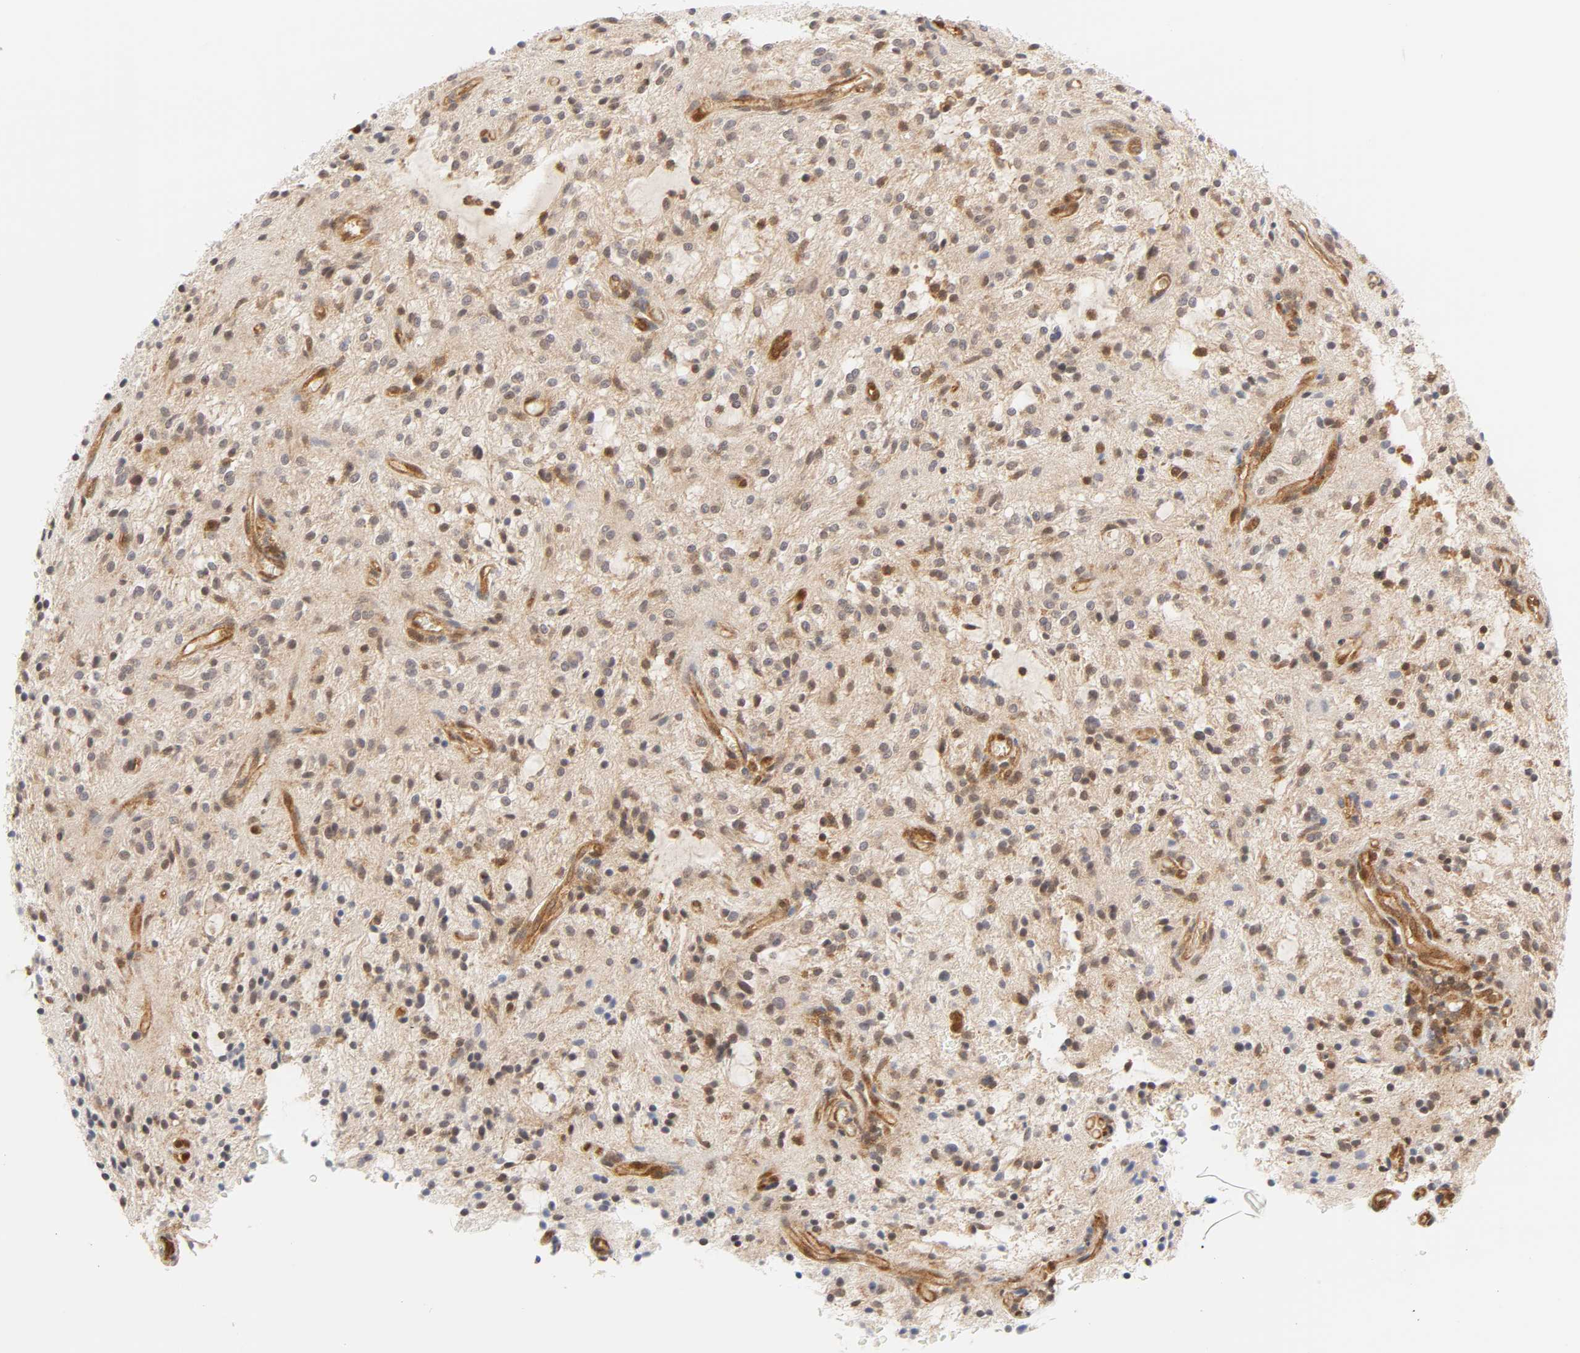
{"staining": {"intensity": "weak", "quantity": ">75%", "location": "cytoplasmic/membranous,nuclear"}, "tissue": "glioma", "cell_type": "Tumor cells", "image_type": "cancer", "snomed": [{"axis": "morphology", "description": "Glioma, malignant, NOS"}, {"axis": "topography", "description": "Cerebellum"}], "caption": "DAB (3,3'-diaminobenzidine) immunohistochemical staining of human glioma displays weak cytoplasmic/membranous and nuclear protein expression in about >75% of tumor cells.", "gene": "CDC37", "patient": {"sex": "female", "age": 10}}